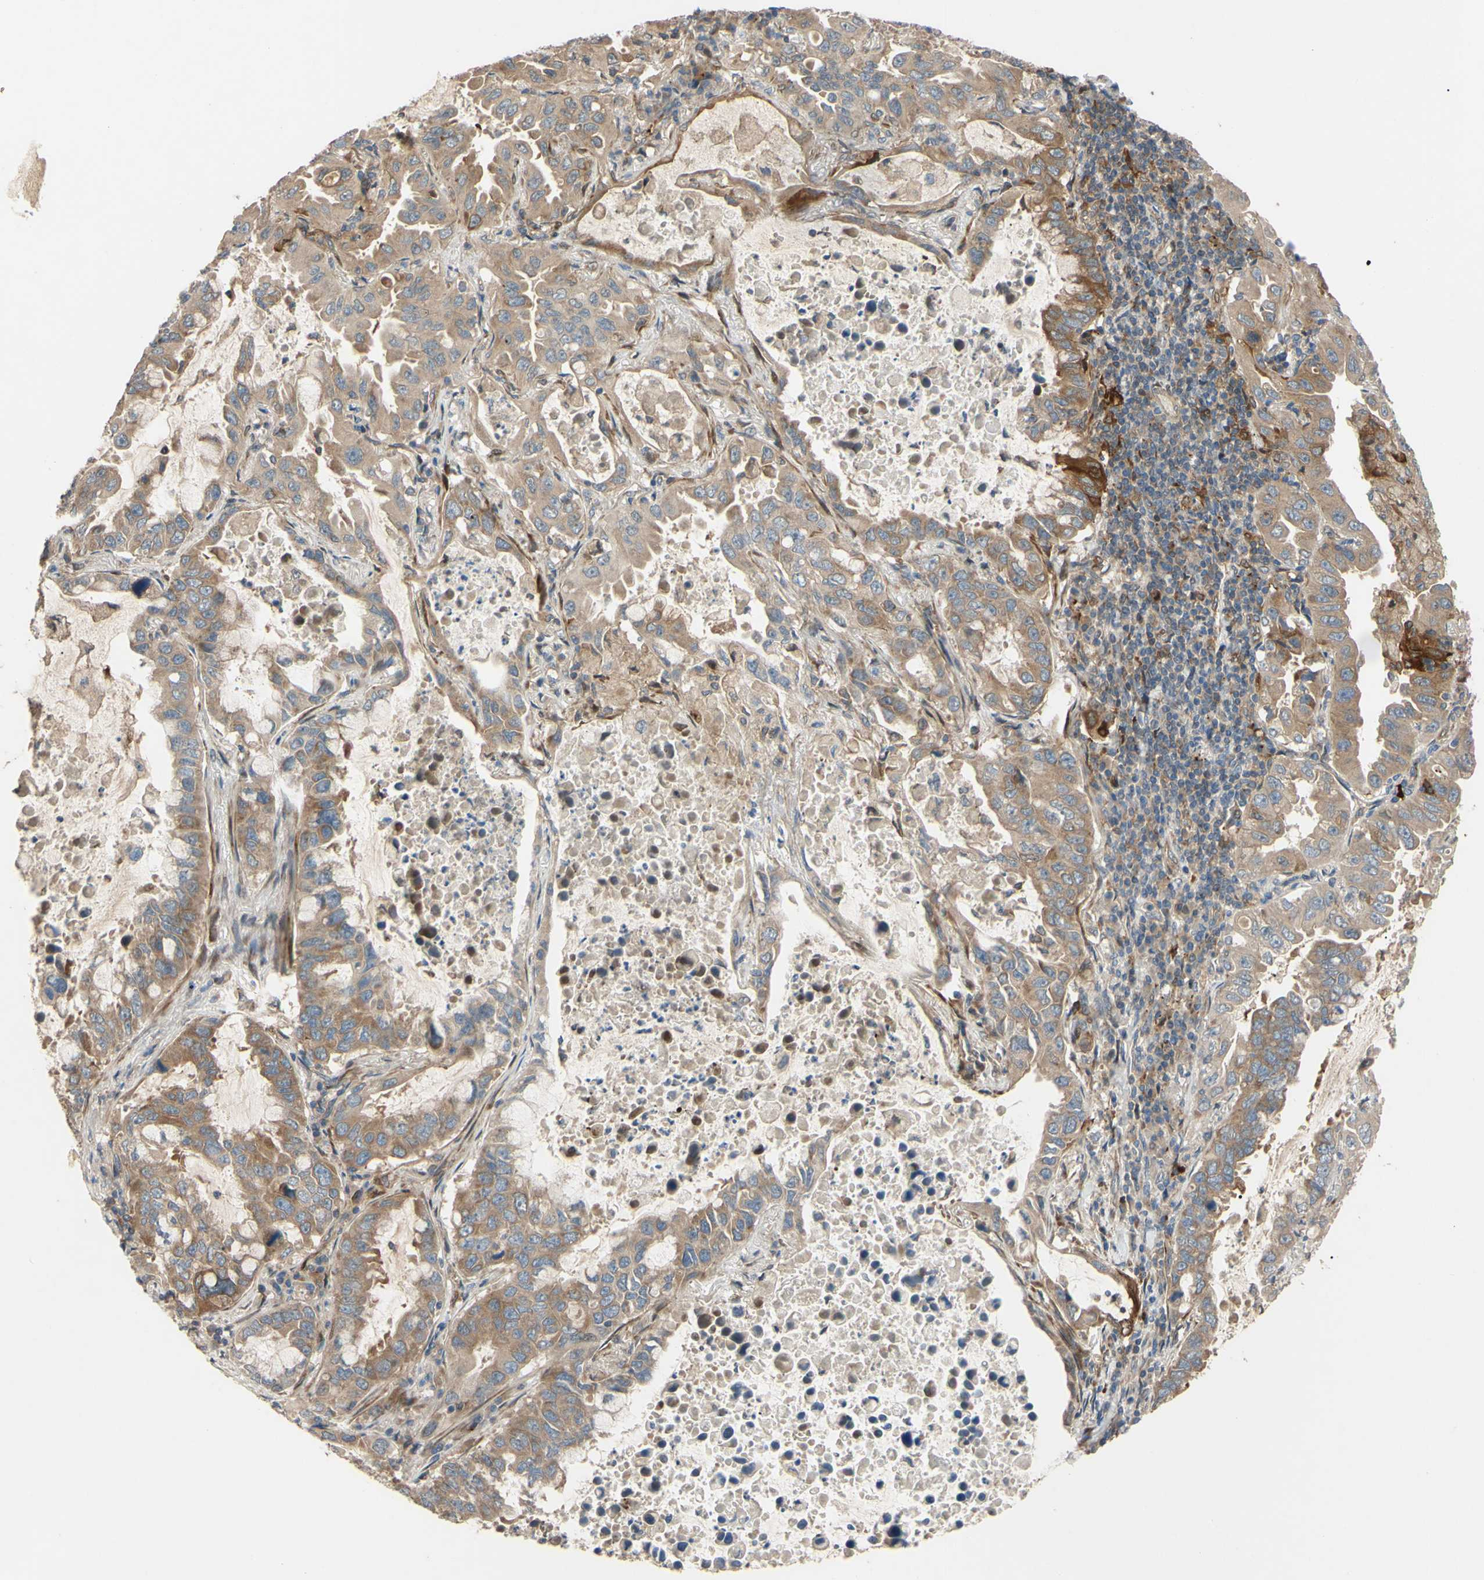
{"staining": {"intensity": "moderate", "quantity": ">75%", "location": "cytoplasmic/membranous"}, "tissue": "lung cancer", "cell_type": "Tumor cells", "image_type": "cancer", "snomed": [{"axis": "morphology", "description": "Adenocarcinoma, NOS"}, {"axis": "topography", "description": "Lung"}], "caption": "Immunohistochemistry (IHC) of lung cancer (adenocarcinoma) exhibits medium levels of moderate cytoplasmic/membranous positivity in approximately >75% of tumor cells.", "gene": "SPTLC1", "patient": {"sex": "male", "age": 64}}